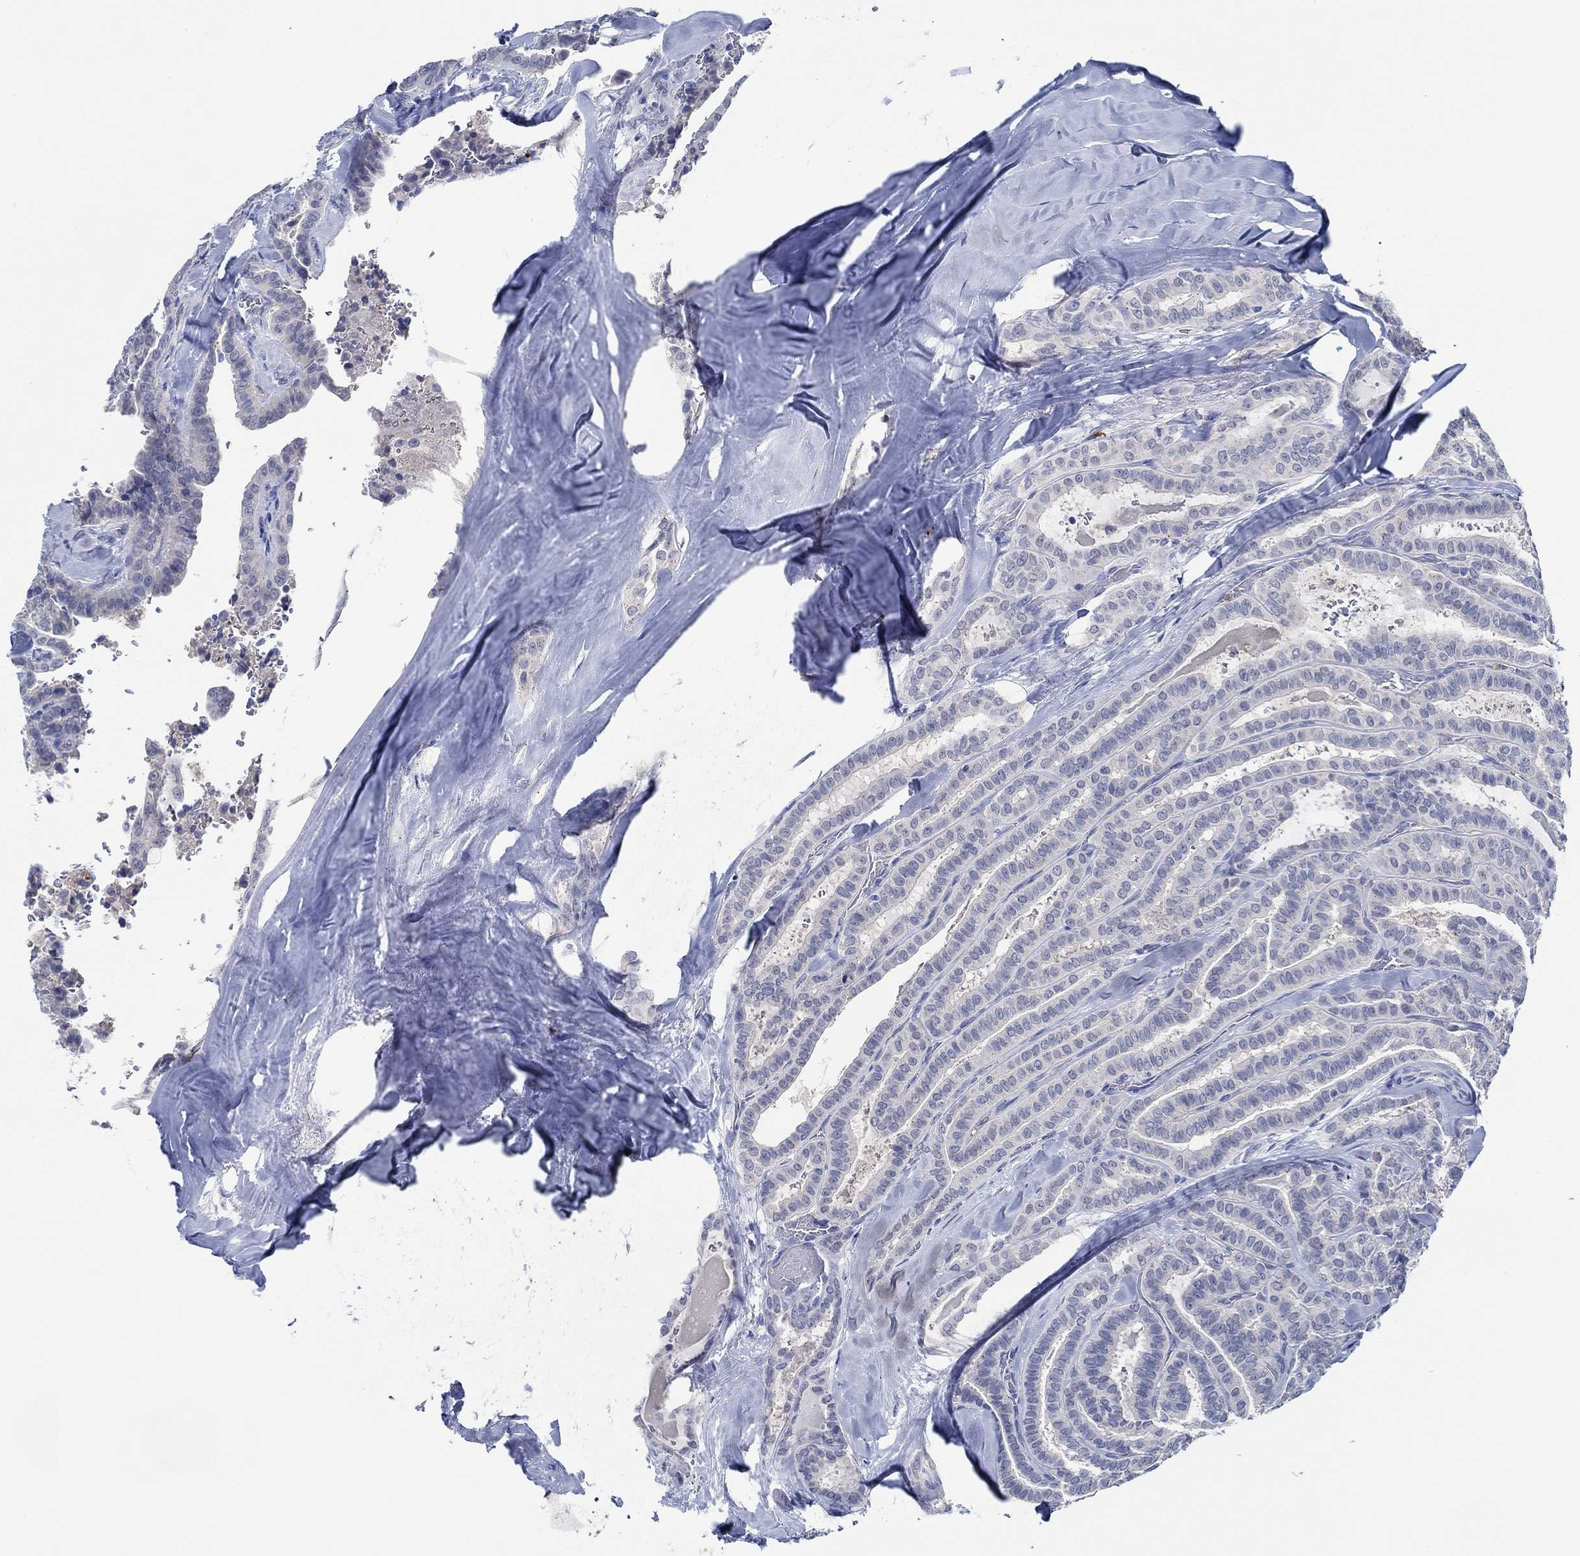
{"staining": {"intensity": "negative", "quantity": "none", "location": "none"}, "tissue": "thyroid cancer", "cell_type": "Tumor cells", "image_type": "cancer", "snomed": [{"axis": "morphology", "description": "Papillary adenocarcinoma, NOS"}, {"axis": "topography", "description": "Thyroid gland"}], "caption": "This micrograph is of thyroid papillary adenocarcinoma stained with immunohistochemistry to label a protein in brown with the nuclei are counter-stained blue. There is no expression in tumor cells.", "gene": "CPM", "patient": {"sex": "female", "age": 39}}